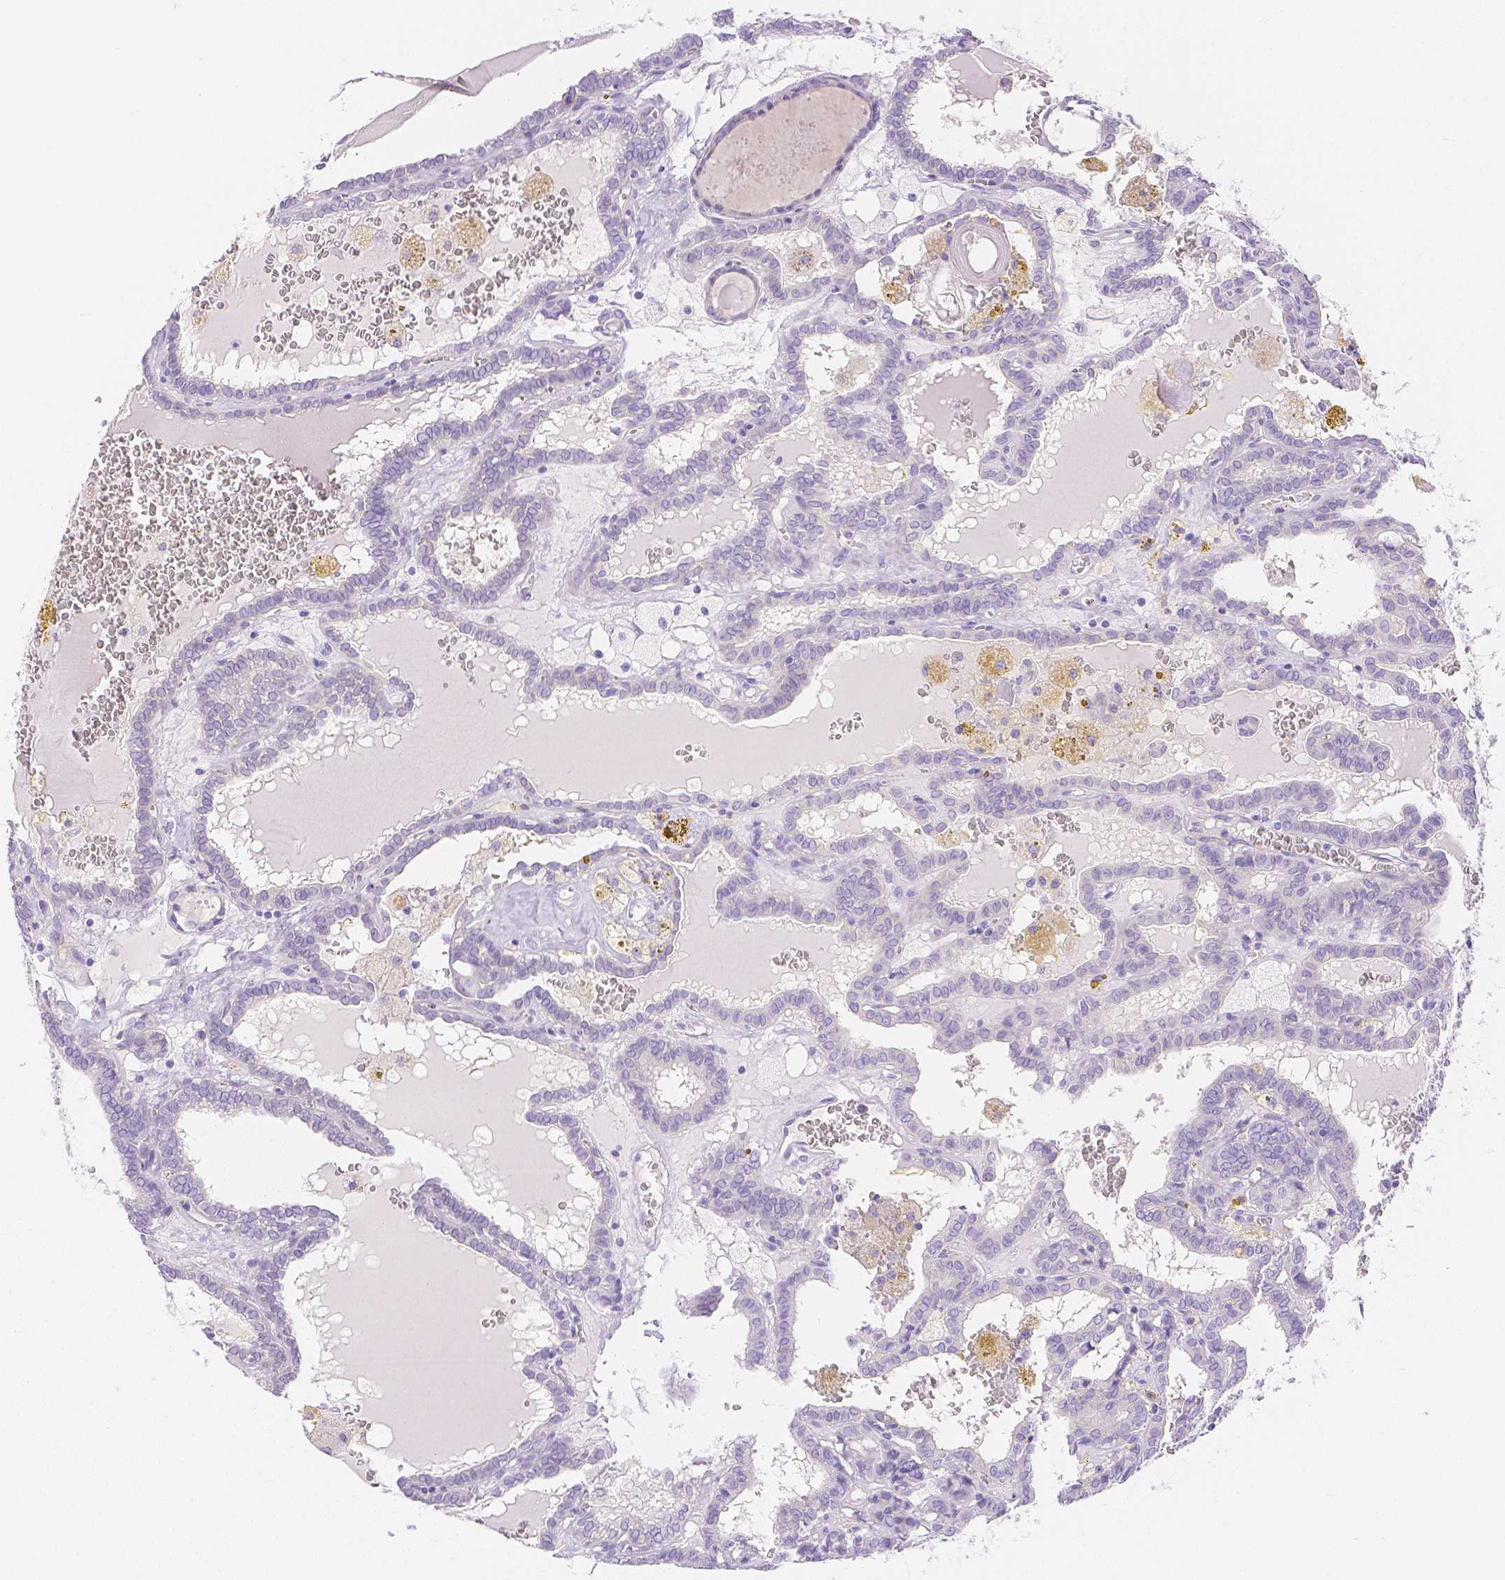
{"staining": {"intensity": "negative", "quantity": "none", "location": "none"}, "tissue": "thyroid cancer", "cell_type": "Tumor cells", "image_type": "cancer", "snomed": [{"axis": "morphology", "description": "Papillary adenocarcinoma, NOS"}, {"axis": "topography", "description": "Thyroid gland"}], "caption": "The image reveals no significant positivity in tumor cells of thyroid cancer (papillary adenocarcinoma). Nuclei are stained in blue.", "gene": "SLC27A5", "patient": {"sex": "female", "age": 39}}